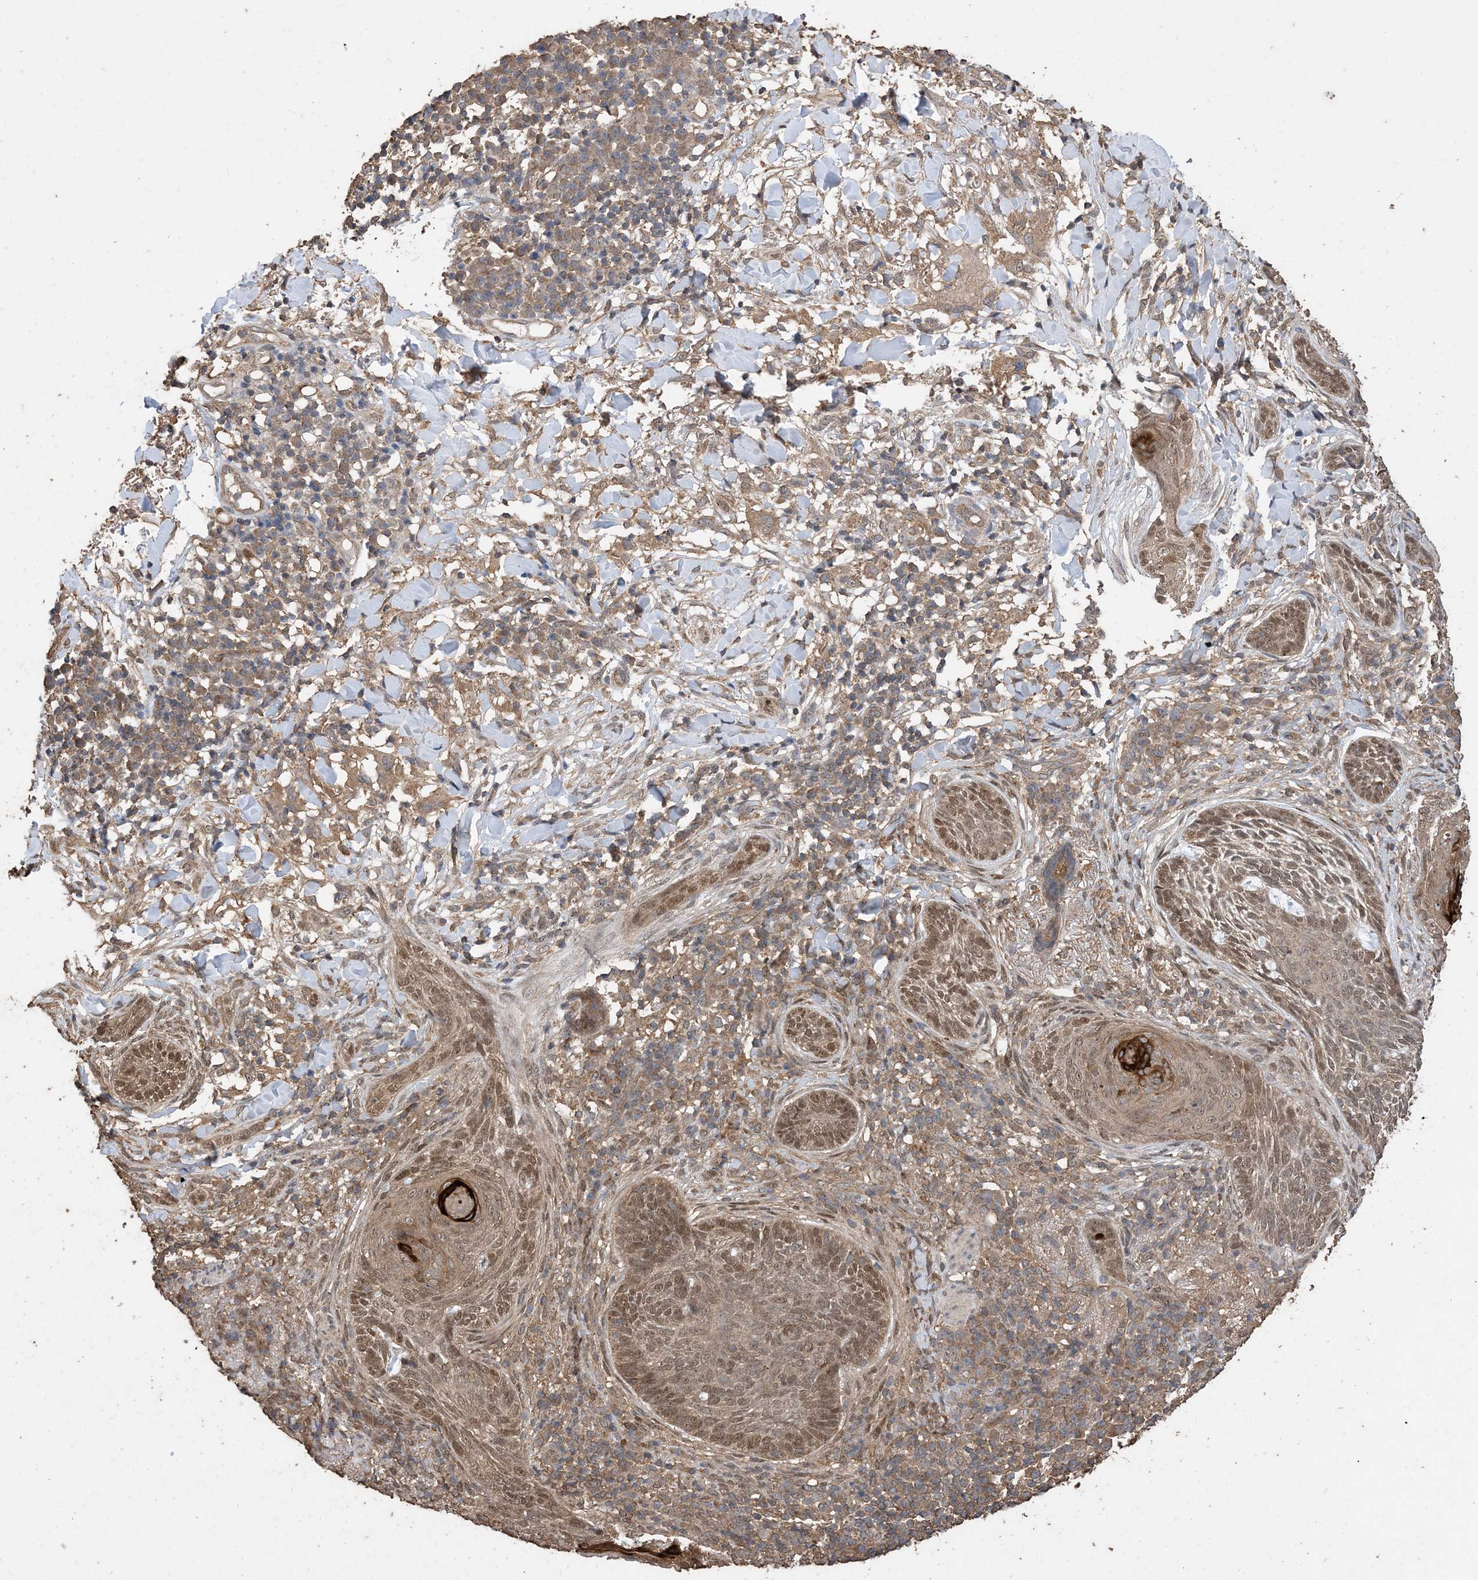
{"staining": {"intensity": "moderate", "quantity": ">75%", "location": "cytoplasmic/membranous,nuclear"}, "tissue": "skin cancer", "cell_type": "Tumor cells", "image_type": "cancer", "snomed": [{"axis": "morphology", "description": "Basal cell carcinoma"}, {"axis": "topography", "description": "Skin"}], "caption": "Protein staining of skin cancer (basal cell carcinoma) tissue exhibits moderate cytoplasmic/membranous and nuclear staining in approximately >75% of tumor cells.", "gene": "ZKSCAN5", "patient": {"sex": "male", "age": 85}}